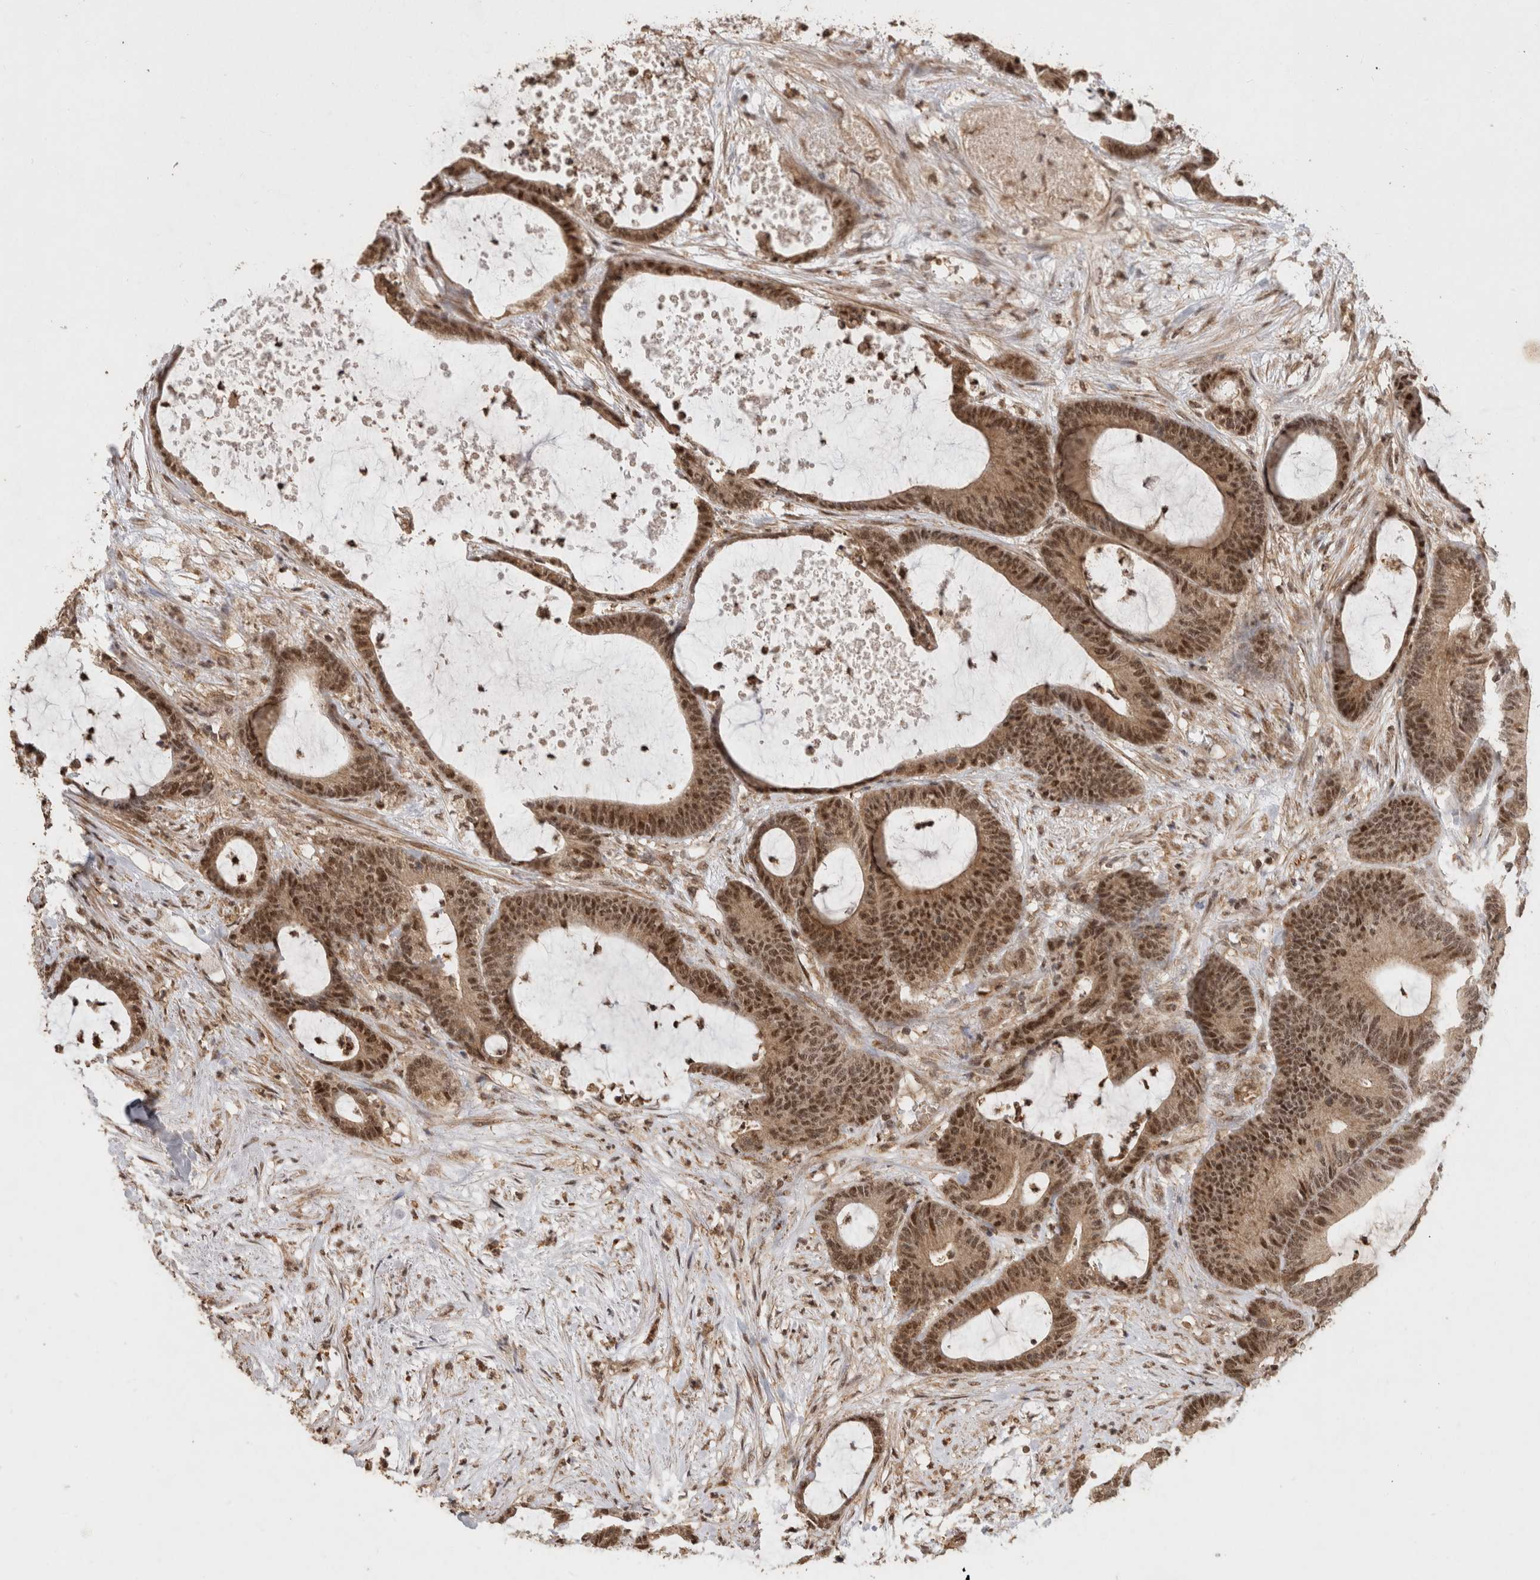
{"staining": {"intensity": "moderate", "quantity": ">75%", "location": "cytoplasmic/membranous,nuclear"}, "tissue": "colorectal cancer", "cell_type": "Tumor cells", "image_type": "cancer", "snomed": [{"axis": "morphology", "description": "Adenocarcinoma, NOS"}, {"axis": "topography", "description": "Colon"}], "caption": "IHC micrograph of human colorectal cancer stained for a protein (brown), which demonstrates medium levels of moderate cytoplasmic/membranous and nuclear expression in approximately >75% of tumor cells.", "gene": "KEAP1", "patient": {"sex": "female", "age": 84}}